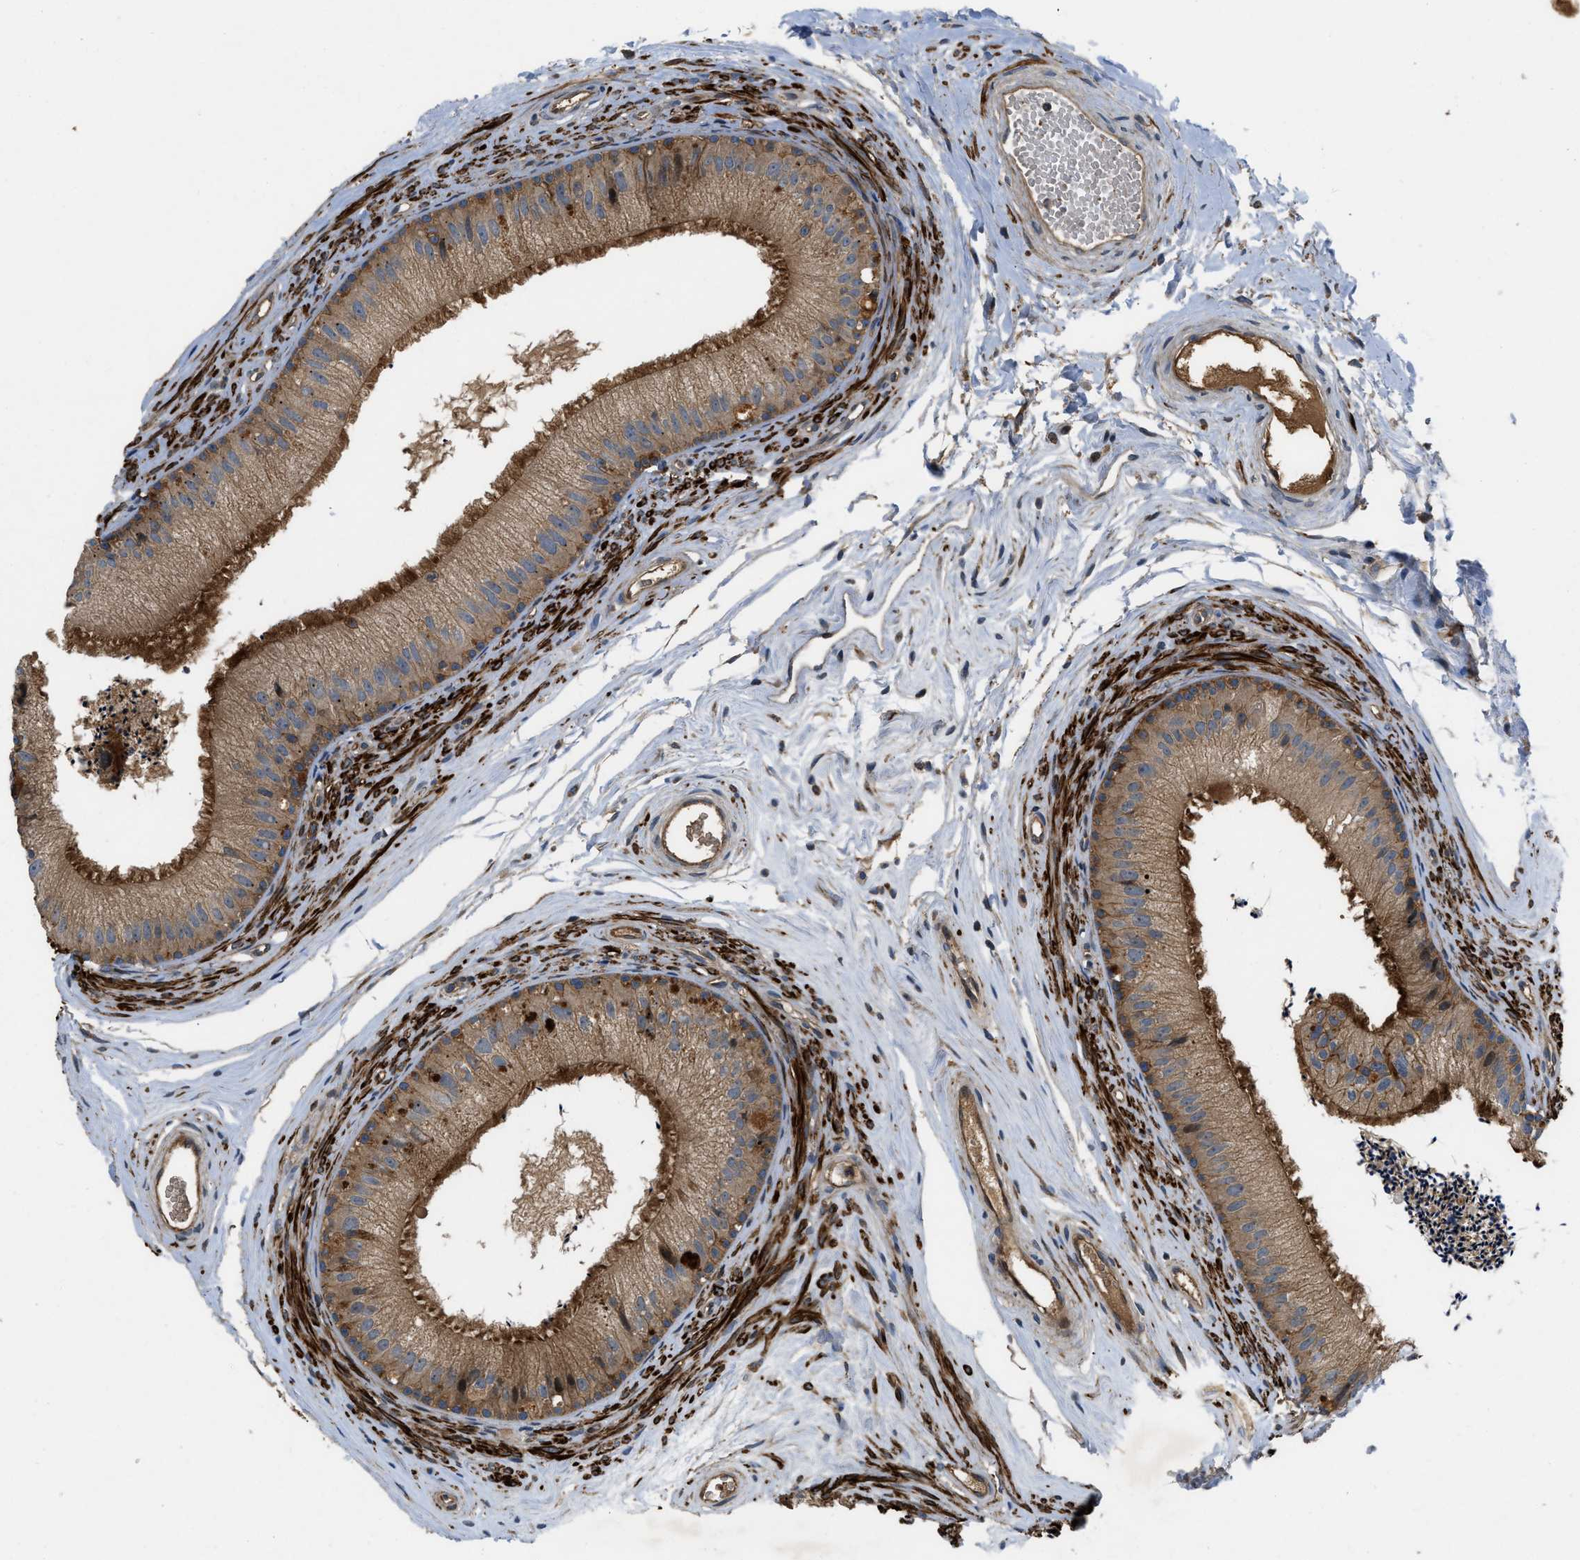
{"staining": {"intensity": "moderate", "quantity": ">75%", "location": "cytoplasmic/membranous"}, "tissue": "epididymis", "cell_type": "Glandular cells", "image_type": "normal", "snomed": [{"axis": "morphology", "description": "Normal tissue, NOS"}, {"axis": "topography", "description": "Epididymis"}], "caption": "Moderate cytoplasmic/membranous expression is seen in approximately >75% of glandular cells in benign epididymis.", "gene": "CNNM3", "patient": {"sex": "male", "age": 56}}